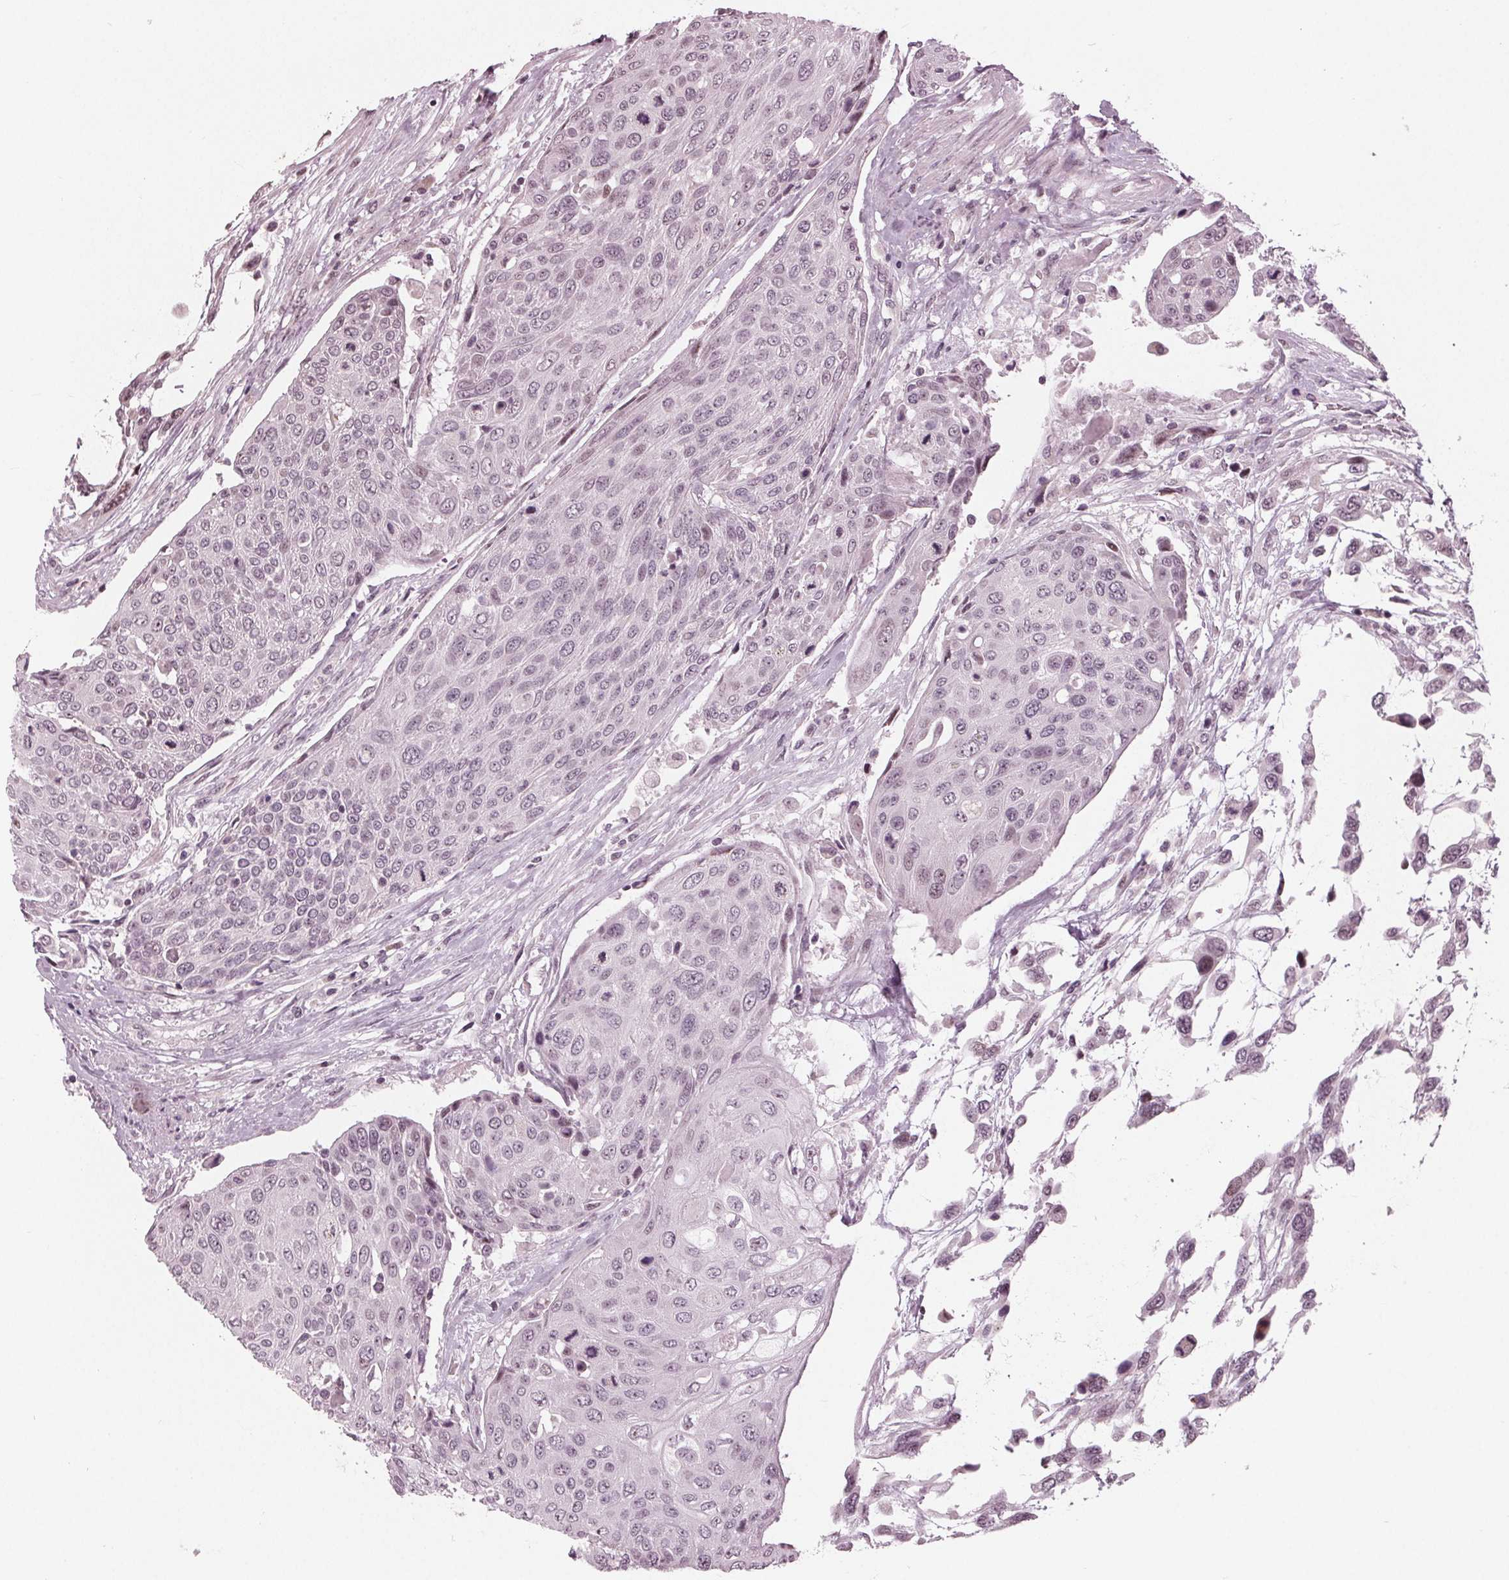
{"staining": {"intensity": "moderate", "quantity": "<25%", "location": "nuclear"}, "tissue": "urothelial cancer", "cell_type": "Tumor cells", "image_type": "cancer", "snomed": [{"axis": "morphology", "description": "Urothelial carcinoma, High grade"}, {"axis": "topography", "description": "Urinary bladder"}], "caption": "Moderate nuclear protein staining is appreciated in approximately <25% of tumor cells in high-grade urothelial carcinoma.", "gene": "ADPRHL1", "patient": {"sex": "female", "age": 70}}